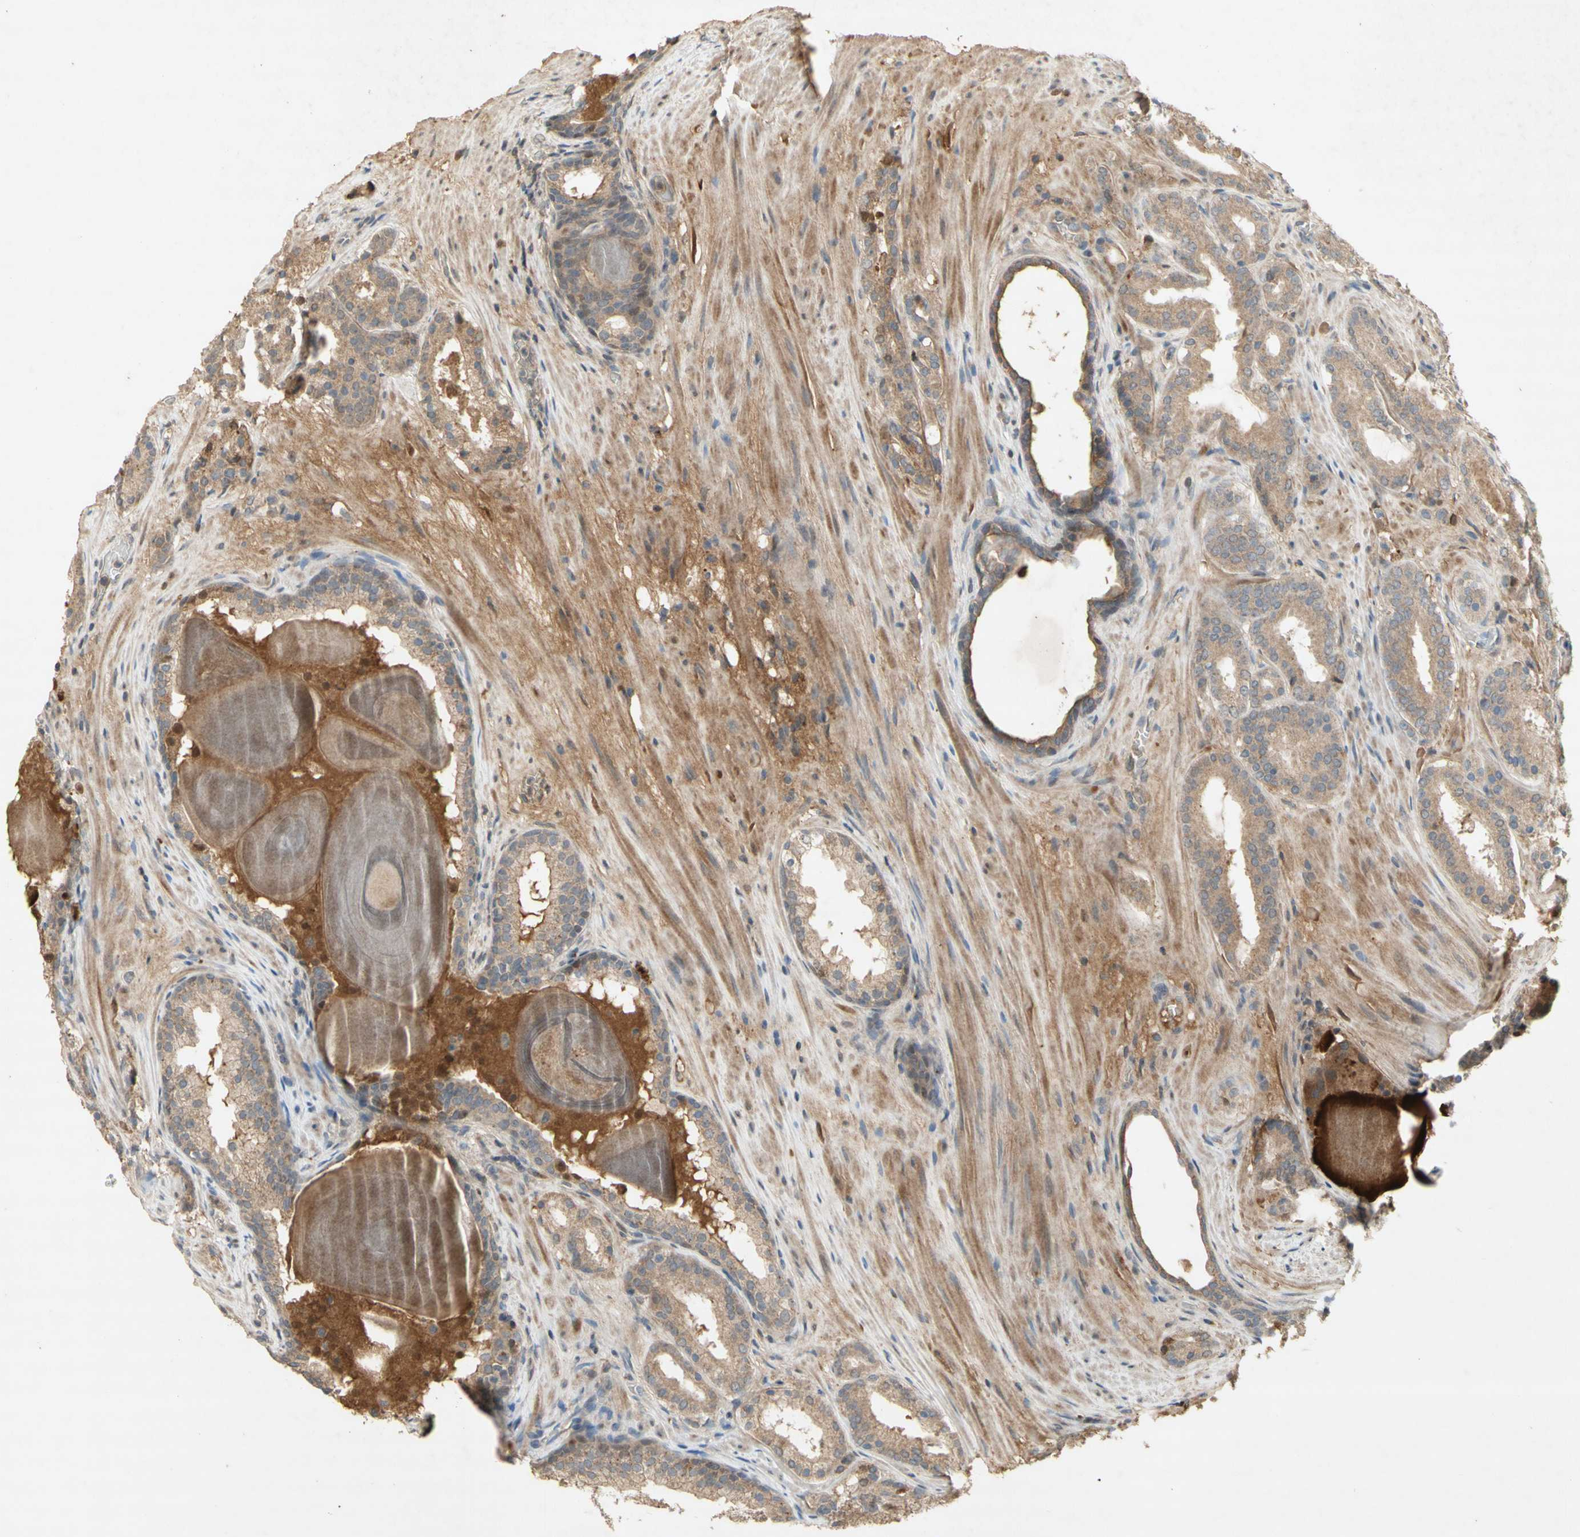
{"staining": {"intensity": "weak", "quantity": "25%-75%", "location": "cytoplasmic/membranous"}, "tissue": "prostate cancer", "cell_type": "Tumor cells", "image_type": "cancer", "snomed": [{"axis": "morphology", "description": "Adenocarcinoma, Low grade"}, {"axis": "topography", "description": "Prostate"}], "caption": "The immunohistochemical stain shows weak cytoplasmic/membranous staining in tumor cells of prostate cancer (low-grade adenocarcinoma) tissue.", "gene": "NRG4", "patient": {"sex": "male", "age": 69}}